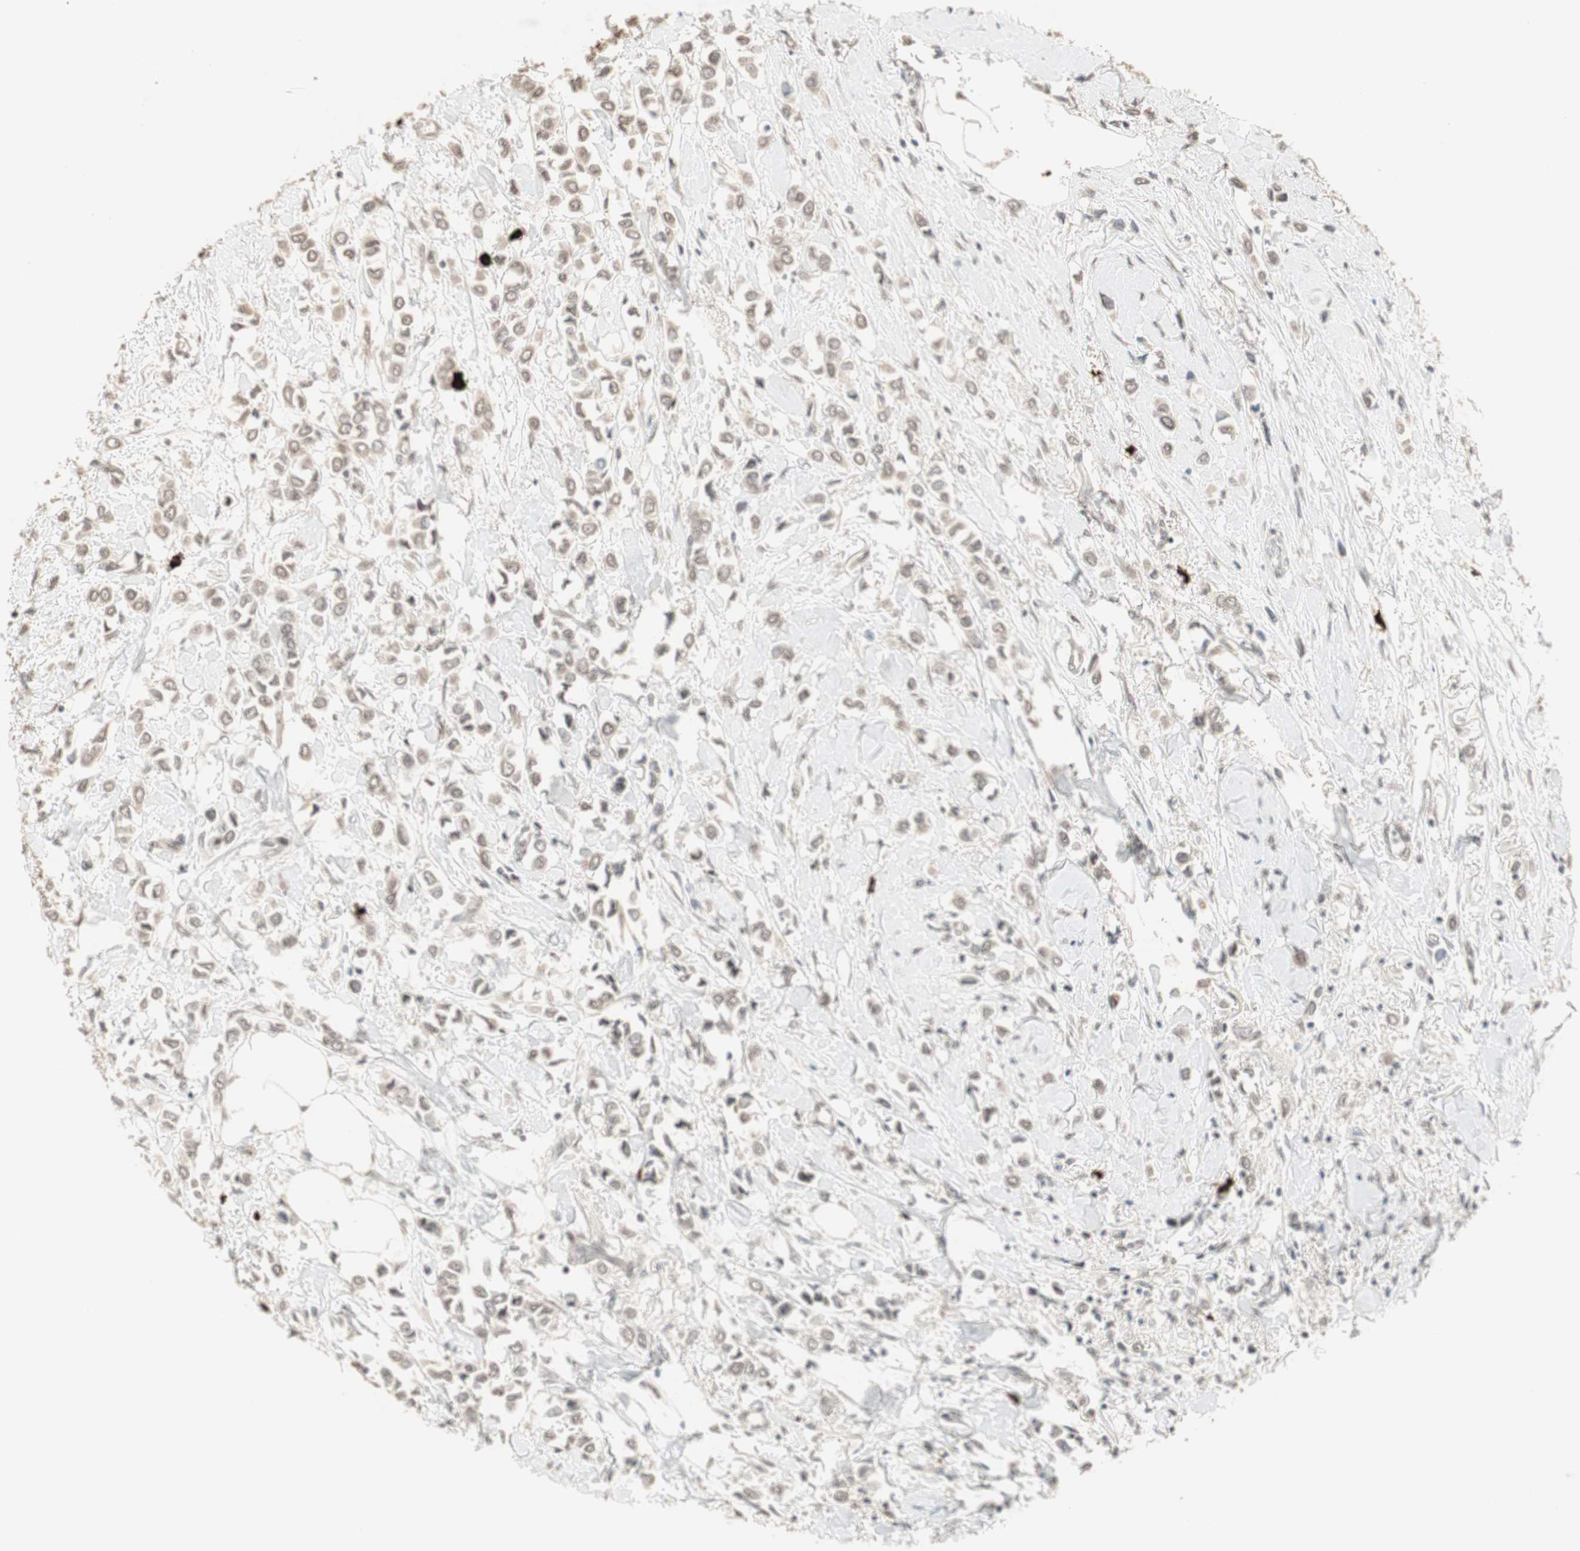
{"staining": {"intensity": "weak", "quantity": ">75%", "location": "nuclear"}, "tissue": "breast cancer", "cell_type": "Tumor cells", "image_type": "cancer", "snomed": [{"axis": "morphology", "description": "Lobular carcinoma"}, {"axis": "topography", "description": "Breast"}], "caption": "IHC image of neoplastic tissue: breast cancer (lobular carcinoma) stained using IHC reveals low levels of weak protein expression localized specifically in the nuclear of tumor cells, appearing as a nuclear brown color.", "gene": "ETV4", "patient": {"sex": "female", "age": 51}}